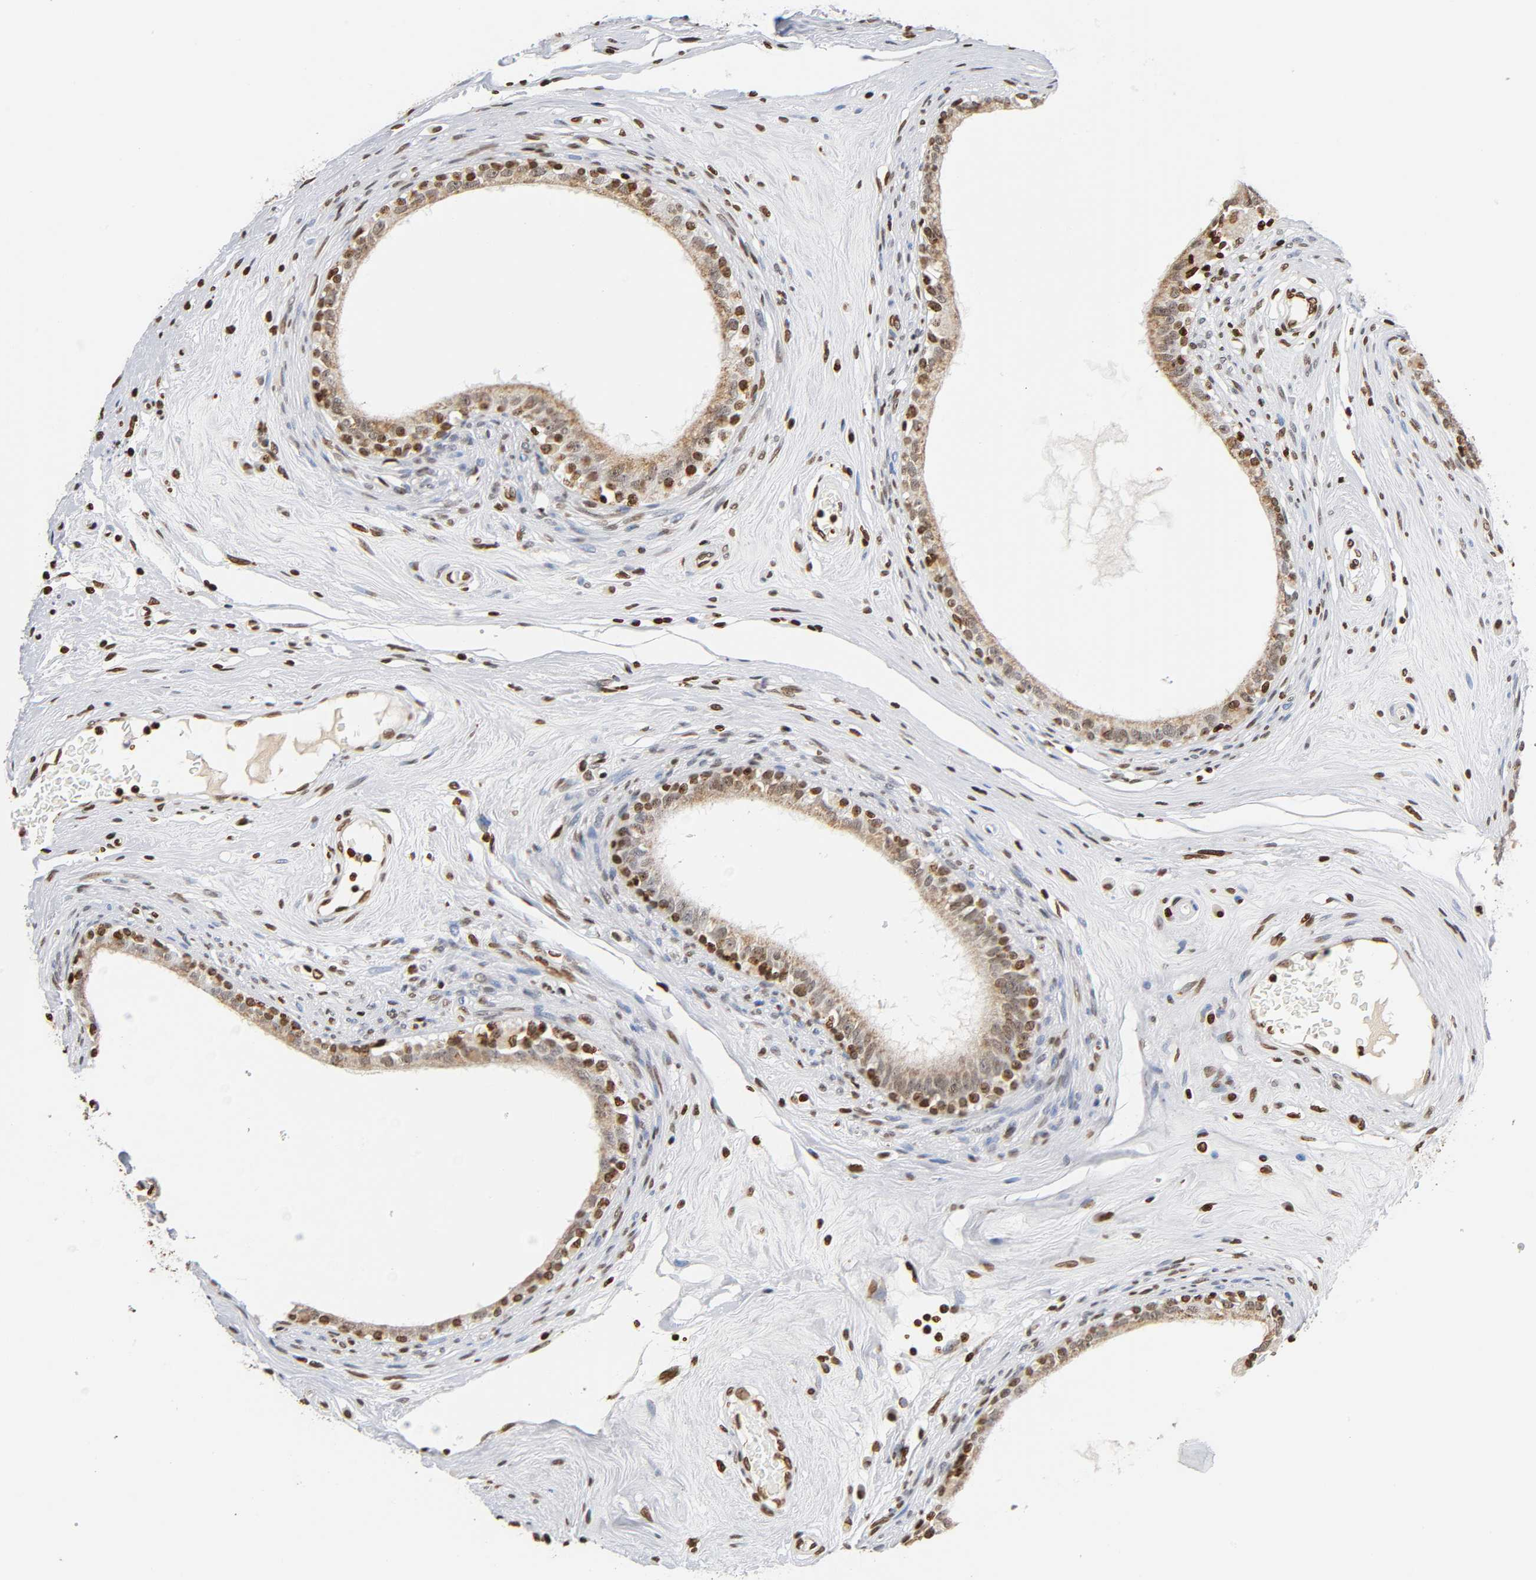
{"staining": {"intensity": "moderate", "quantity": ">75%", "location": "cytoplasmic/membranous,nuclear"}, "tissue": "epididymis", "cell_type": "Glandular cells", "image_type": "normal", "snomed": [{"axis": "morphology", "description": "Normal tissue, NOS"}, {"axis": "morphology", "description": "Inflammation, NOS"}, {"axis": "topography", "description": "Epididymis"}], "caption": "IHC image of normal human epididymis stained for a protein (brown), which displays medium levels of moderate cytoplasmic/membranous,nuclear expression in approximately >75% of glandular cells.", "gene": "HOXA6", "patient": {"sex": "male", "age": 84}}